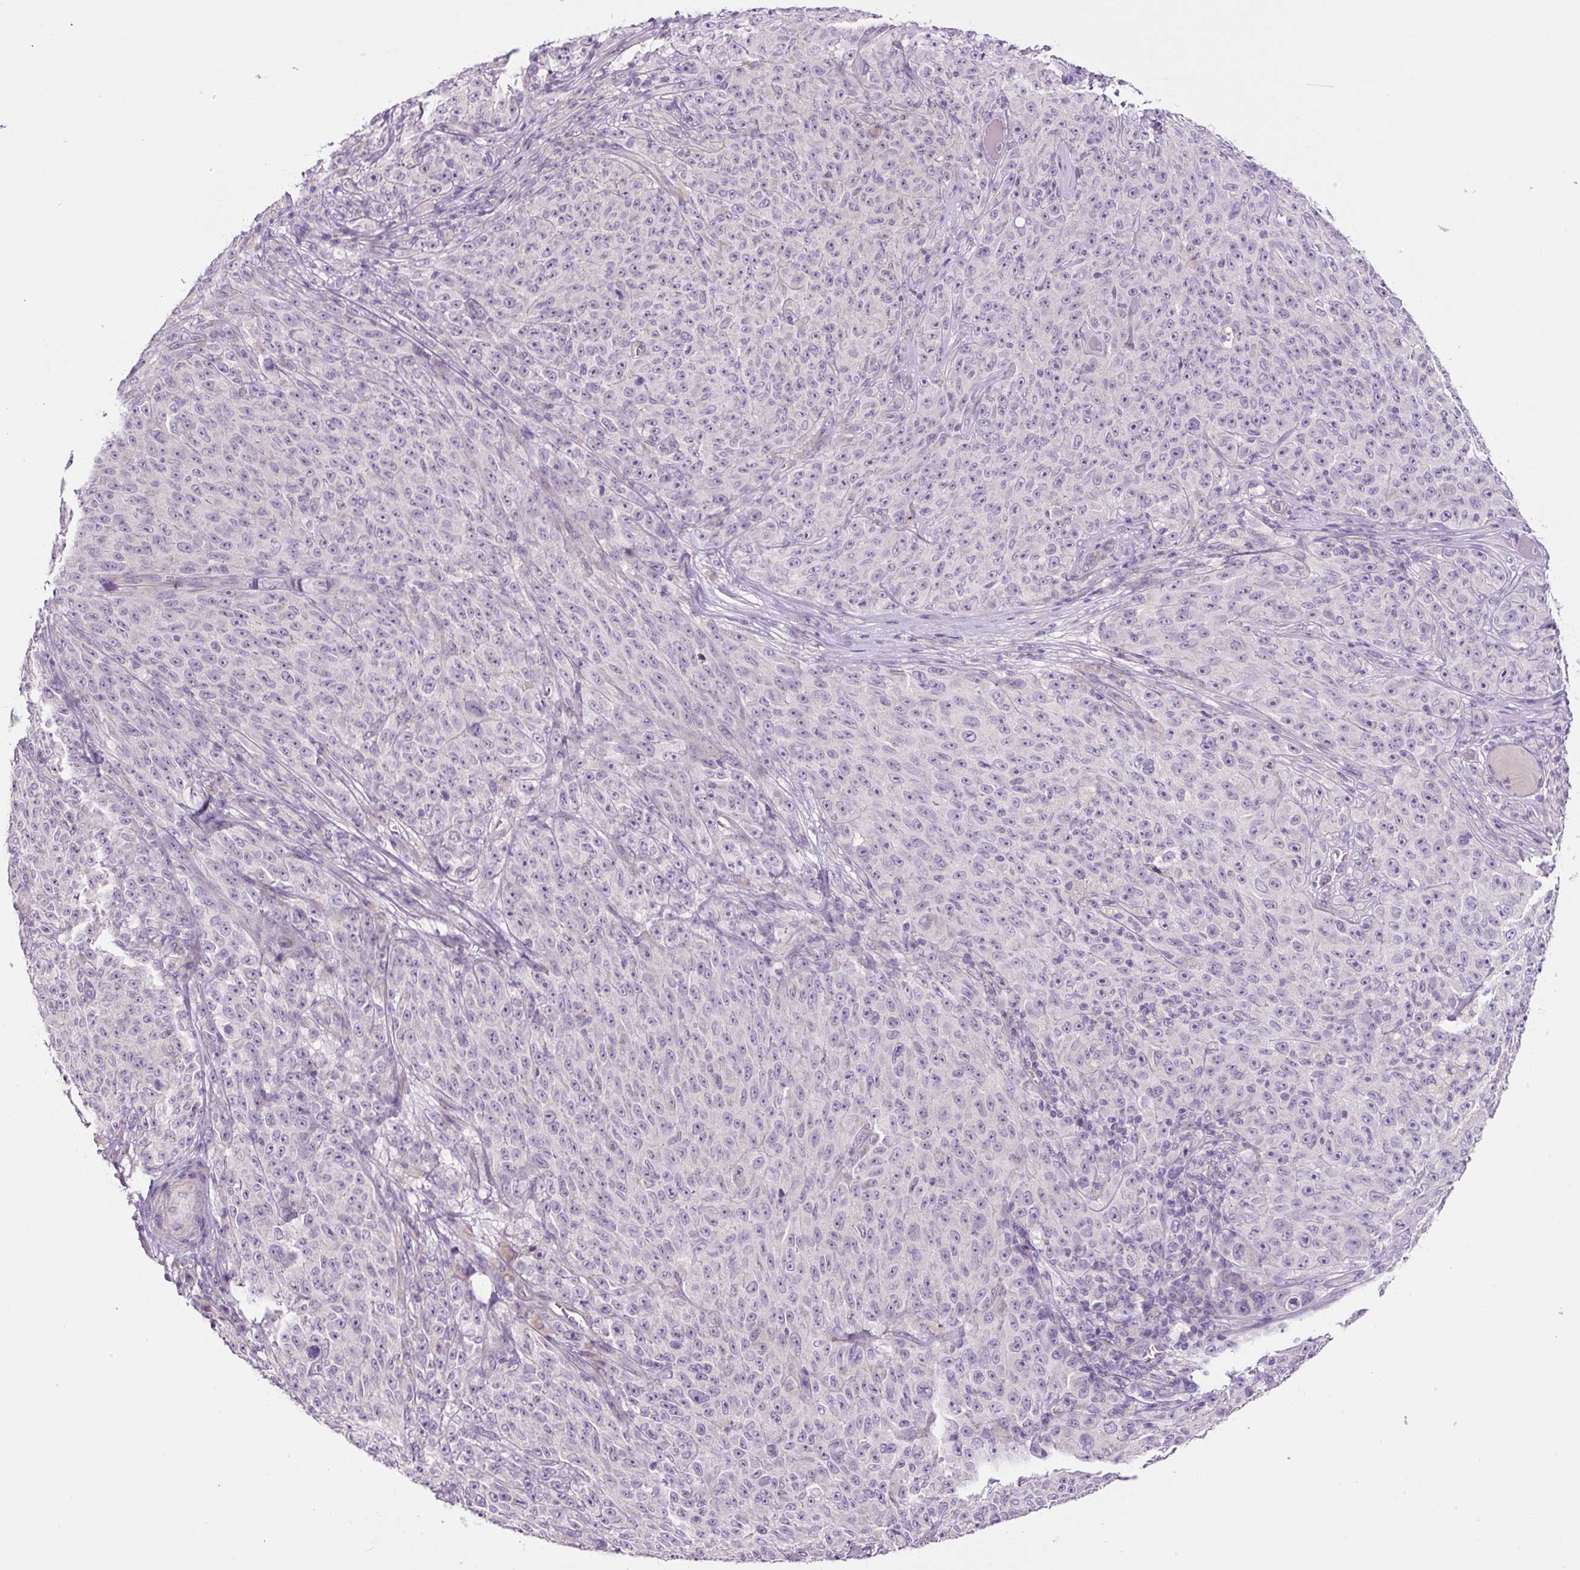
{"staining": {"intensity": "negative", "quantity": "none", "location": "none"}, "tissue": "melanoma", "cell_type": "Tumor cells", "image_type": "cancer", "snomed": [{"axis": "morphology", "description": "Malignant melanoma, NOS"}, {"axis": "topography", "description": "Skin"}], "caption": "The histopathology image displays no staining of tumor cells in melanoma.", "gene": "OGDHL", "patient": {"sex": "female", "age": 82}}